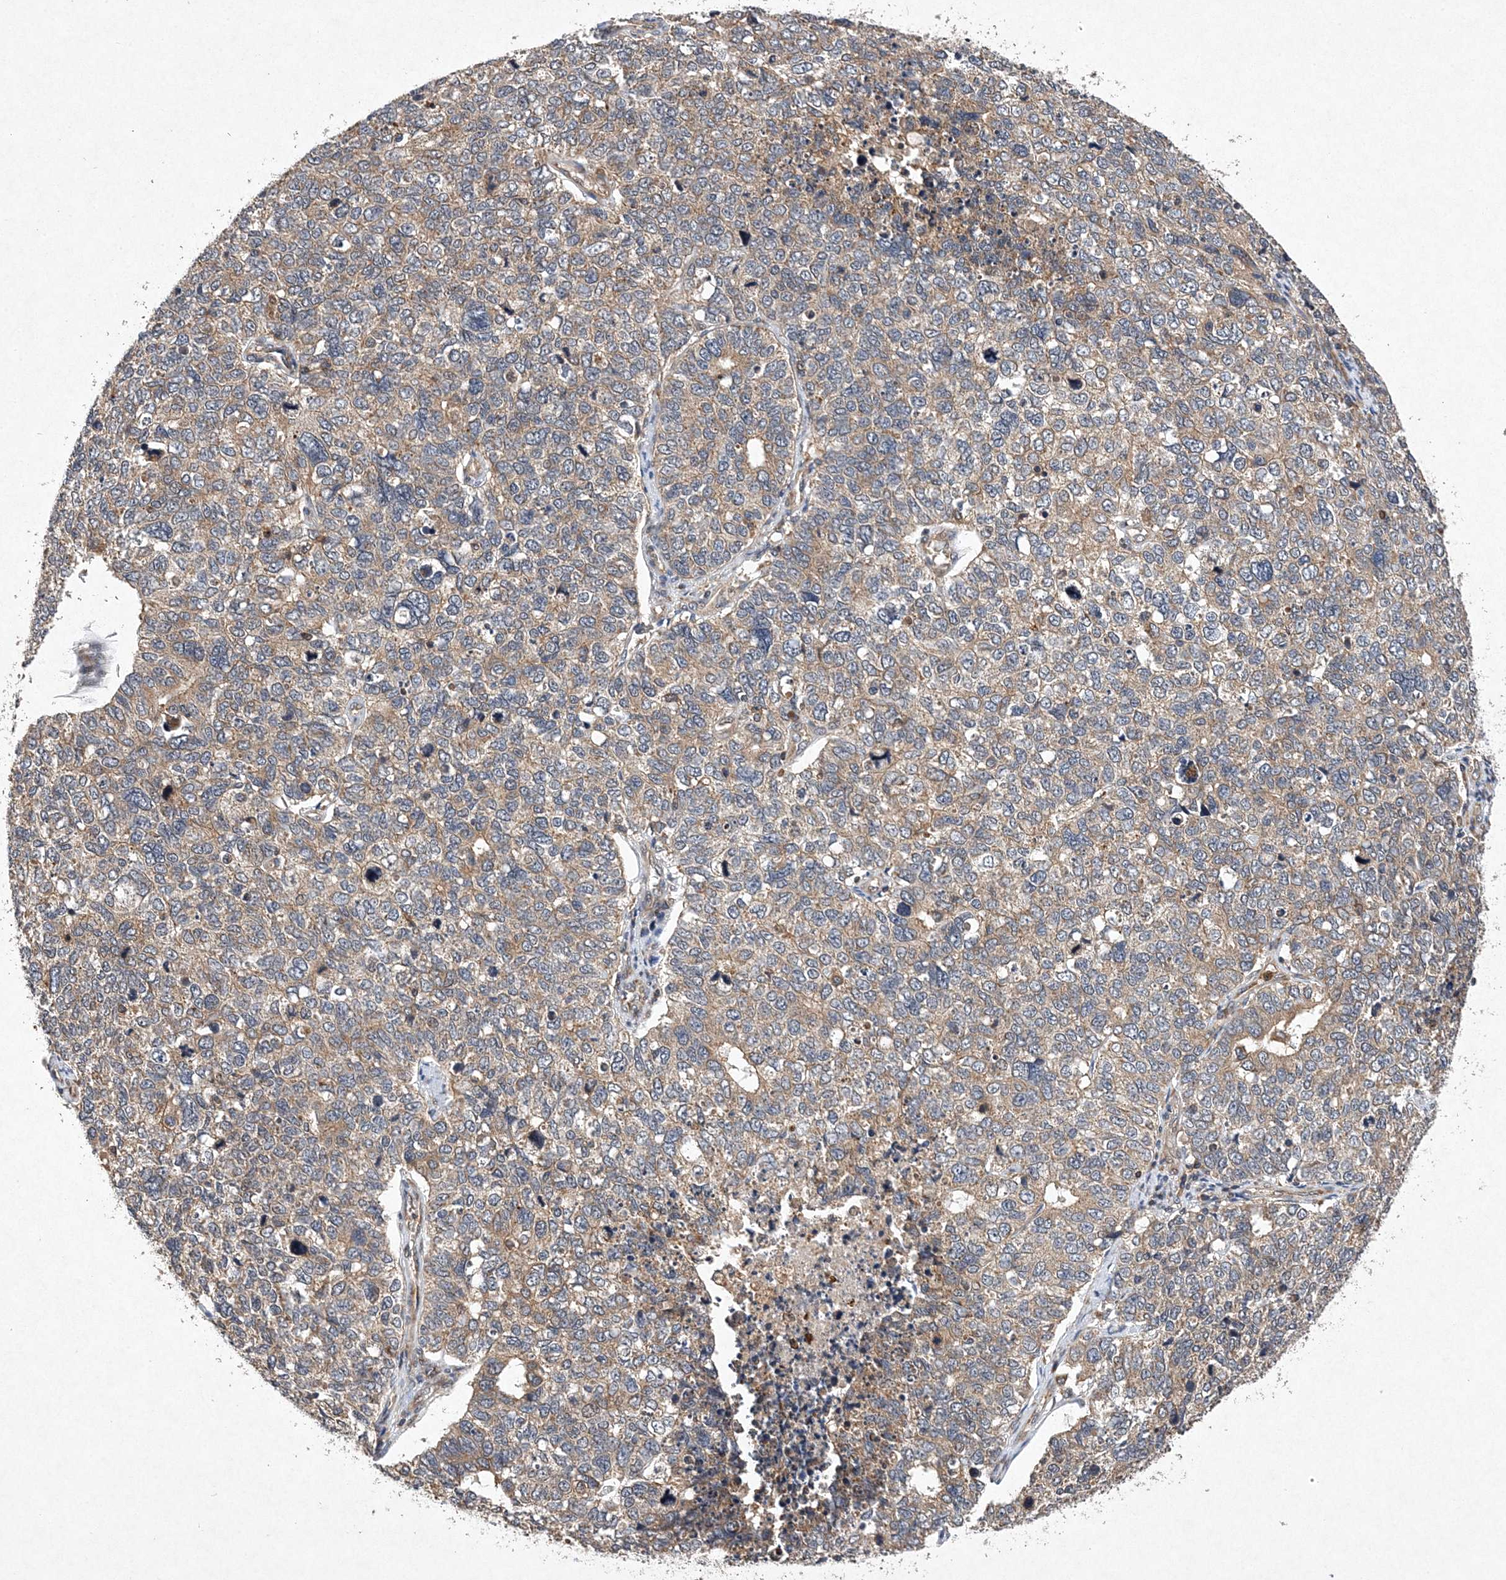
{"staining": {"intensity": "weak", "quantity": ">75%", "location": "cytoplasmic/membranous"}, "tissue": "cervical cancer", "cell_type": "Tumor cells", "image_type": "cancer", "snomed": [{"axis": "morphology", "description": "Squamous cell carcinoma, NOS"}, {"axis": "topography", "description": "Cervix"}], "caption": "Protein expression analysis of cervical cancer (squamous cell carcinoma) reveals weak cytoplasmic/membranous expression in about >75% of tumor cells. The protein is stained brown, and the nuclei are stained in blue (DAB IHC with brightfield microscopy, high magnification).", "gene": "PROSER1", "patient": {"sex": "female", "age": 63}}